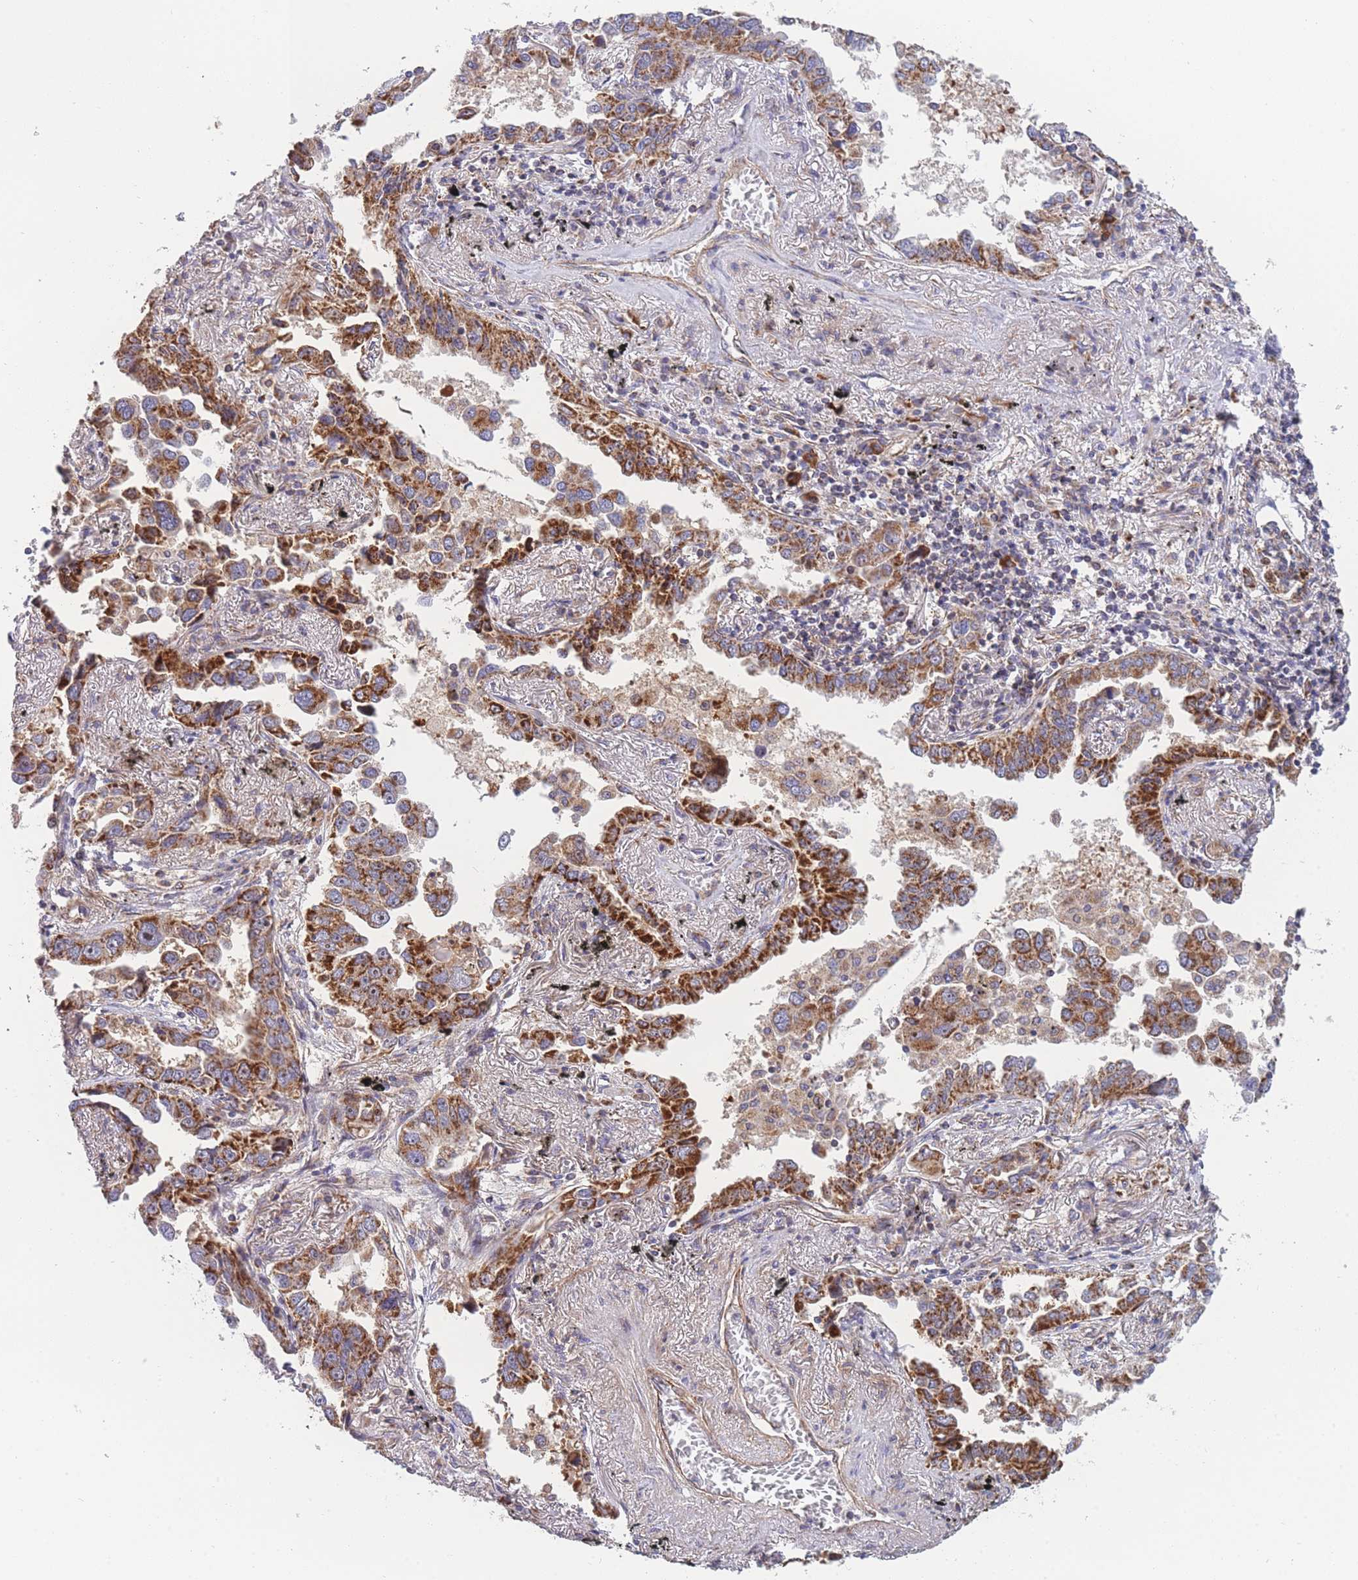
{"staining": {"intensity": "strong", "quantity": ">75%", "location": "cytoplasmic/membranous"}, "tissue": "lung cancer", "cell_type": "Tumor cells", "image_type": "cancer", "snomed": [{"axis": "morphology", "description": "Adenocarcinoma, NOS"}, {"axis": "topography", "description": "Lung"}], "caption": "Tumor cells show high levels of strong cytoplasmic/membranous staining in about >75% of cells in lung cancer.", "gene": "MTRES1", "patient": {"sex": "male", "age": 67}}